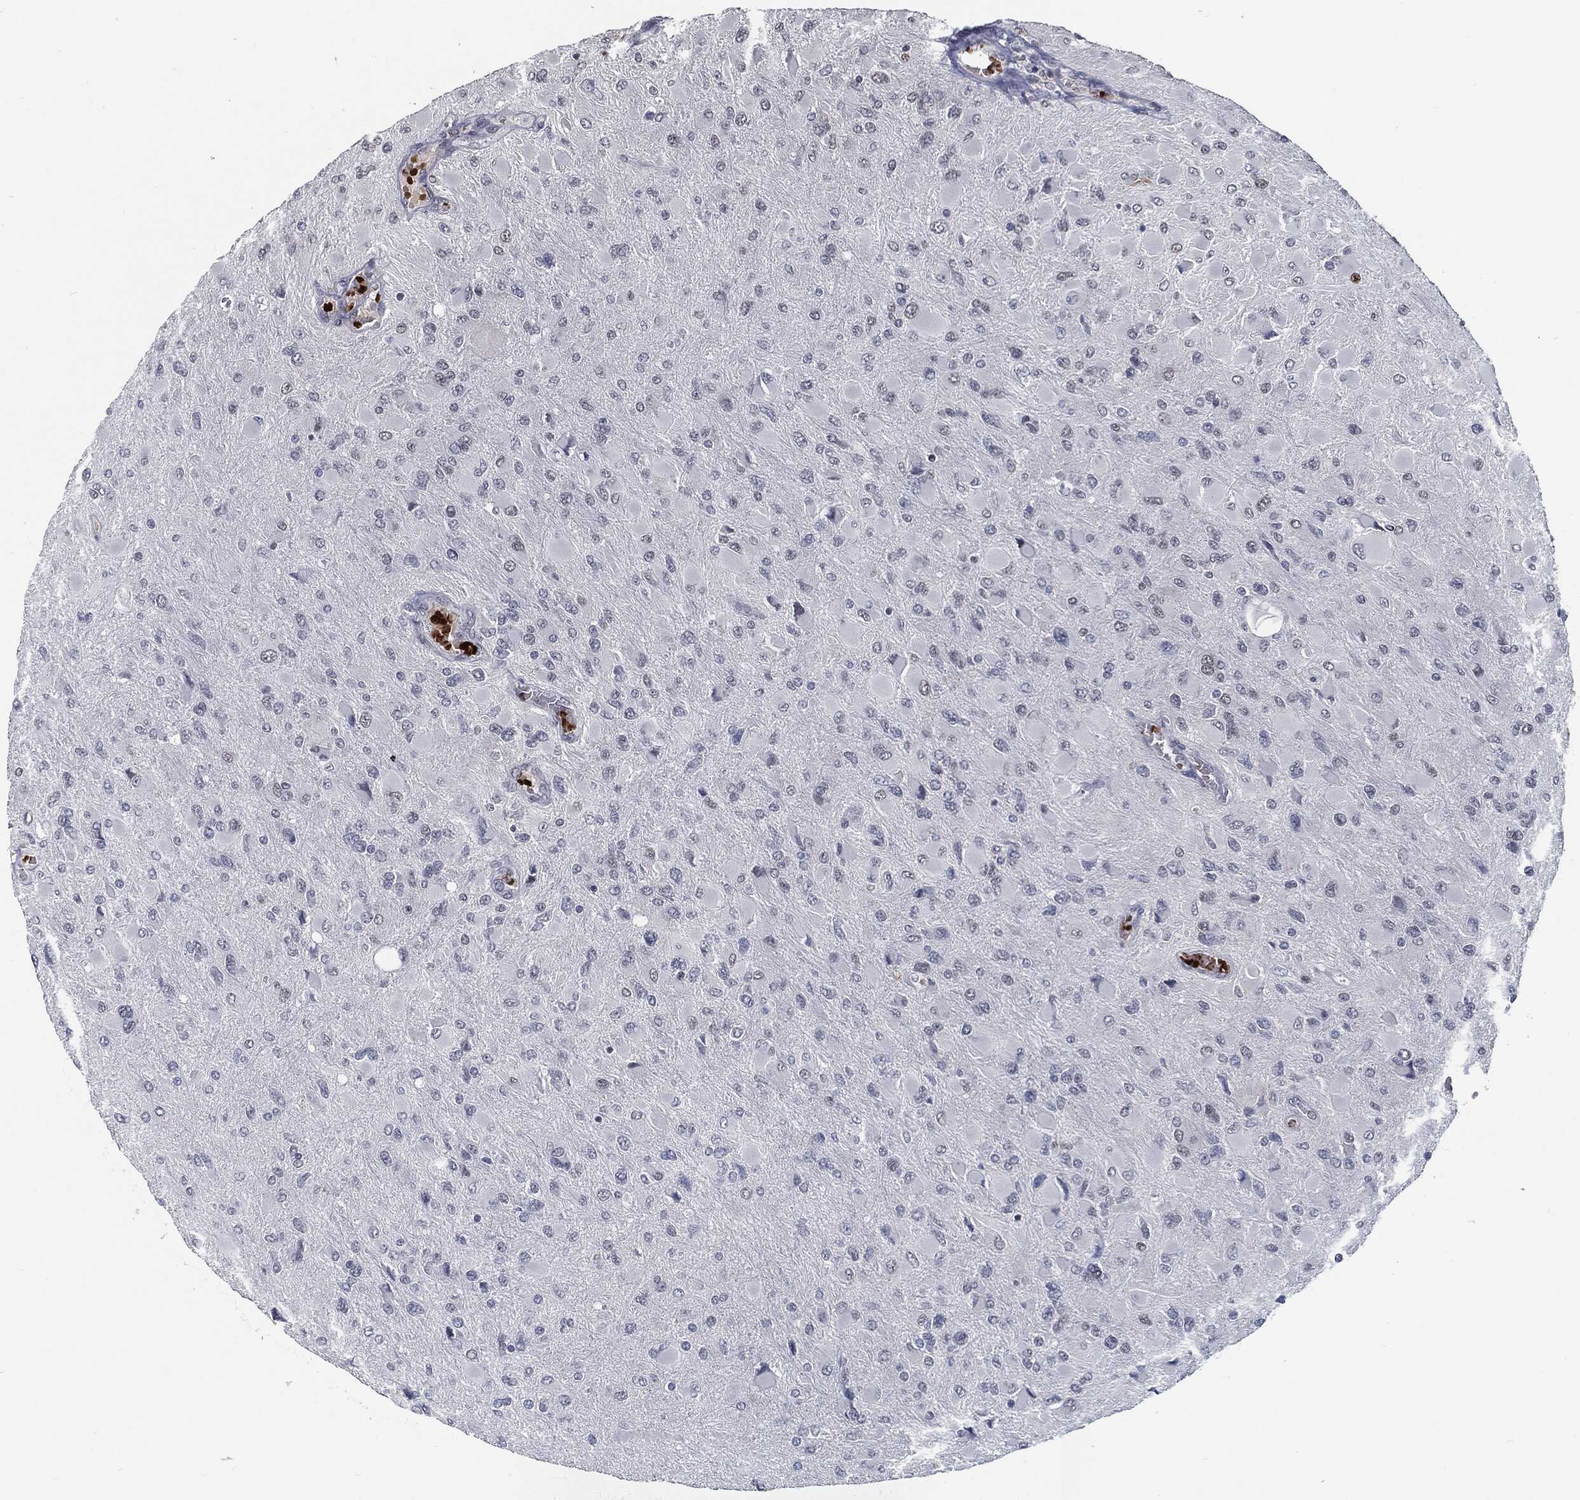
{"staining": {"intensity": "moderate", "quantity": "25%-75%", "location": "nuclear"}, "tissue": "glioma", "cell_type": "Tumor cells", "image_type": "cancer", "snomed": [{"axis": "morphology", "description": "Glioma, malignant, High grade"}, {"axis": "topography", "description": "Cerebral cortex"}], "caption": "Immunohistochemistry (IHC) micrograph of neoplastic tissue: malignant high-grade glioma stained using IHC displays medium levels of moderate protein expression localized specifically in the nuclear of tumor cells, appearing as a nuclear brown color.", "gene": "ANXA1", "patient": {"sex": "female", "age": 36}}